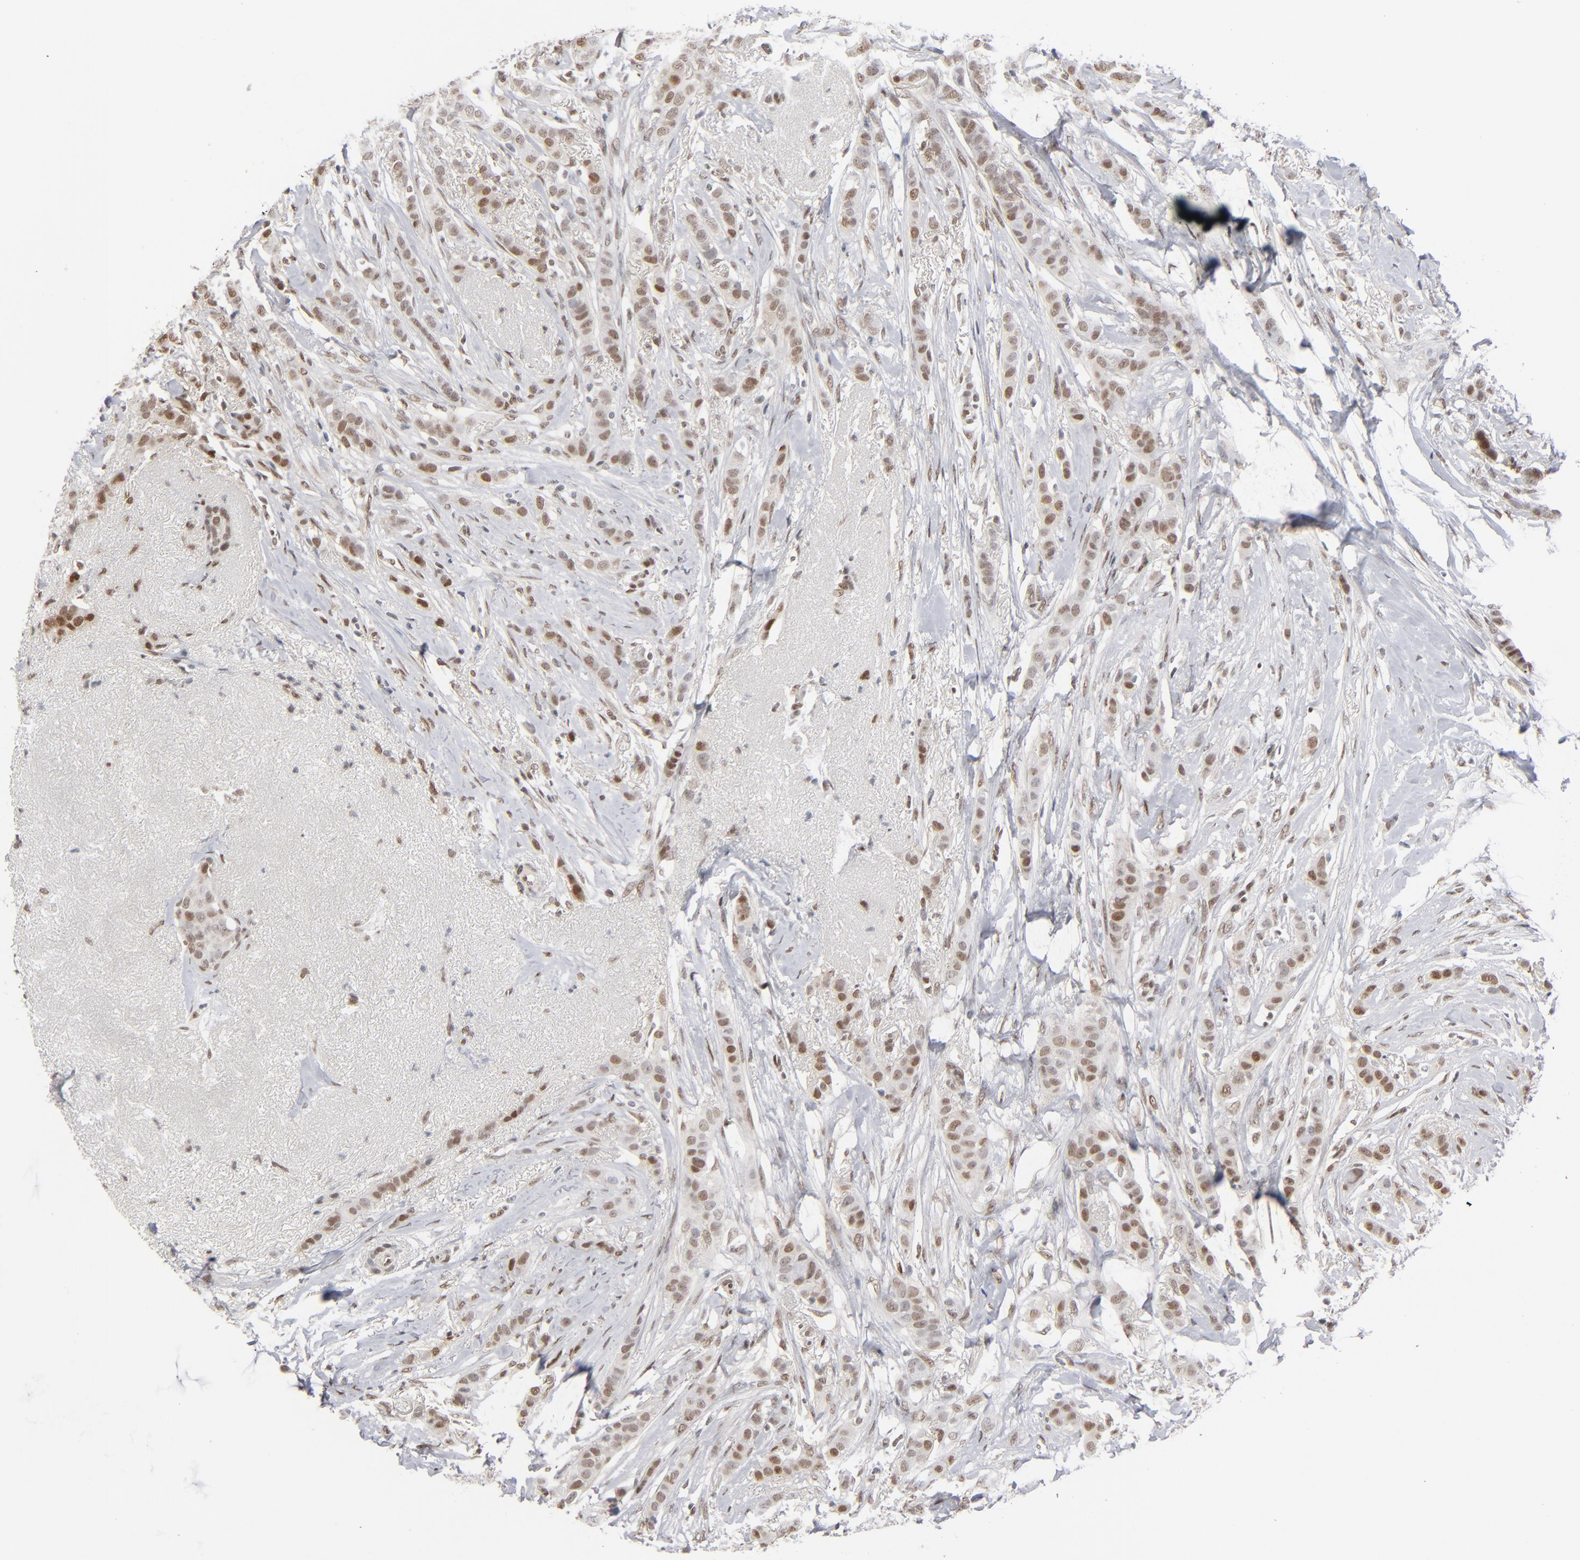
{"staining": {"intensity": "moderate", "quantity": ">75%", "location": "nuclear"}, "tissue": "breast cancer", "cell_type": "Tumor cells", "image_type": "cancer", "snomed": [{"axis": "morphology", "description": "Lobular carcinoma"}, {"axis": "topography", "description": "Breast"}], "caption": "Human breast lobular carcinoma stained with a brown dye shows moderate nuclear positive staining in approximately >75% of tumor cells.", "gene": "IRF9", "patient": {"sex": "female", "age": 55}}